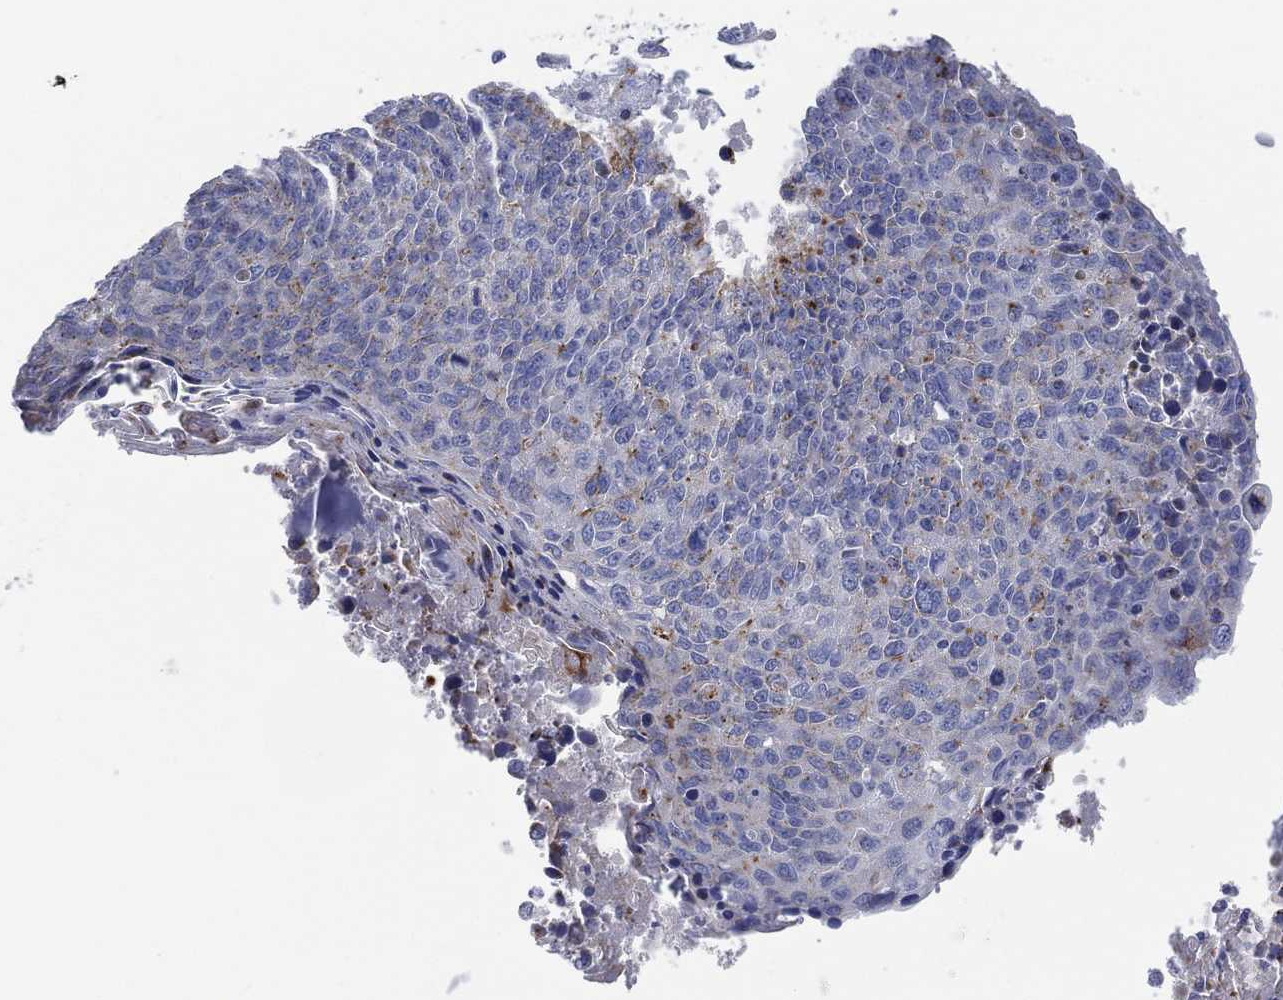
{"staining": {"intensity": "negative", "quantity": "none", "location": "none"}, "tissue": "lung cancer", "cell_type": "Tumor cells", "image_type": "cancer", "snomed": [{"axis": "morphology", "description": "Squamous cell carcinoma, NOS"}, {"axis": "topography", "description": "Lung"}], "caption": "Protein analysis of squamous cell carcinoma (lung) reveals no significant staining in tumor cells.", "gene": "GALNS", "patient": {"sex": "male", "age": 73}}